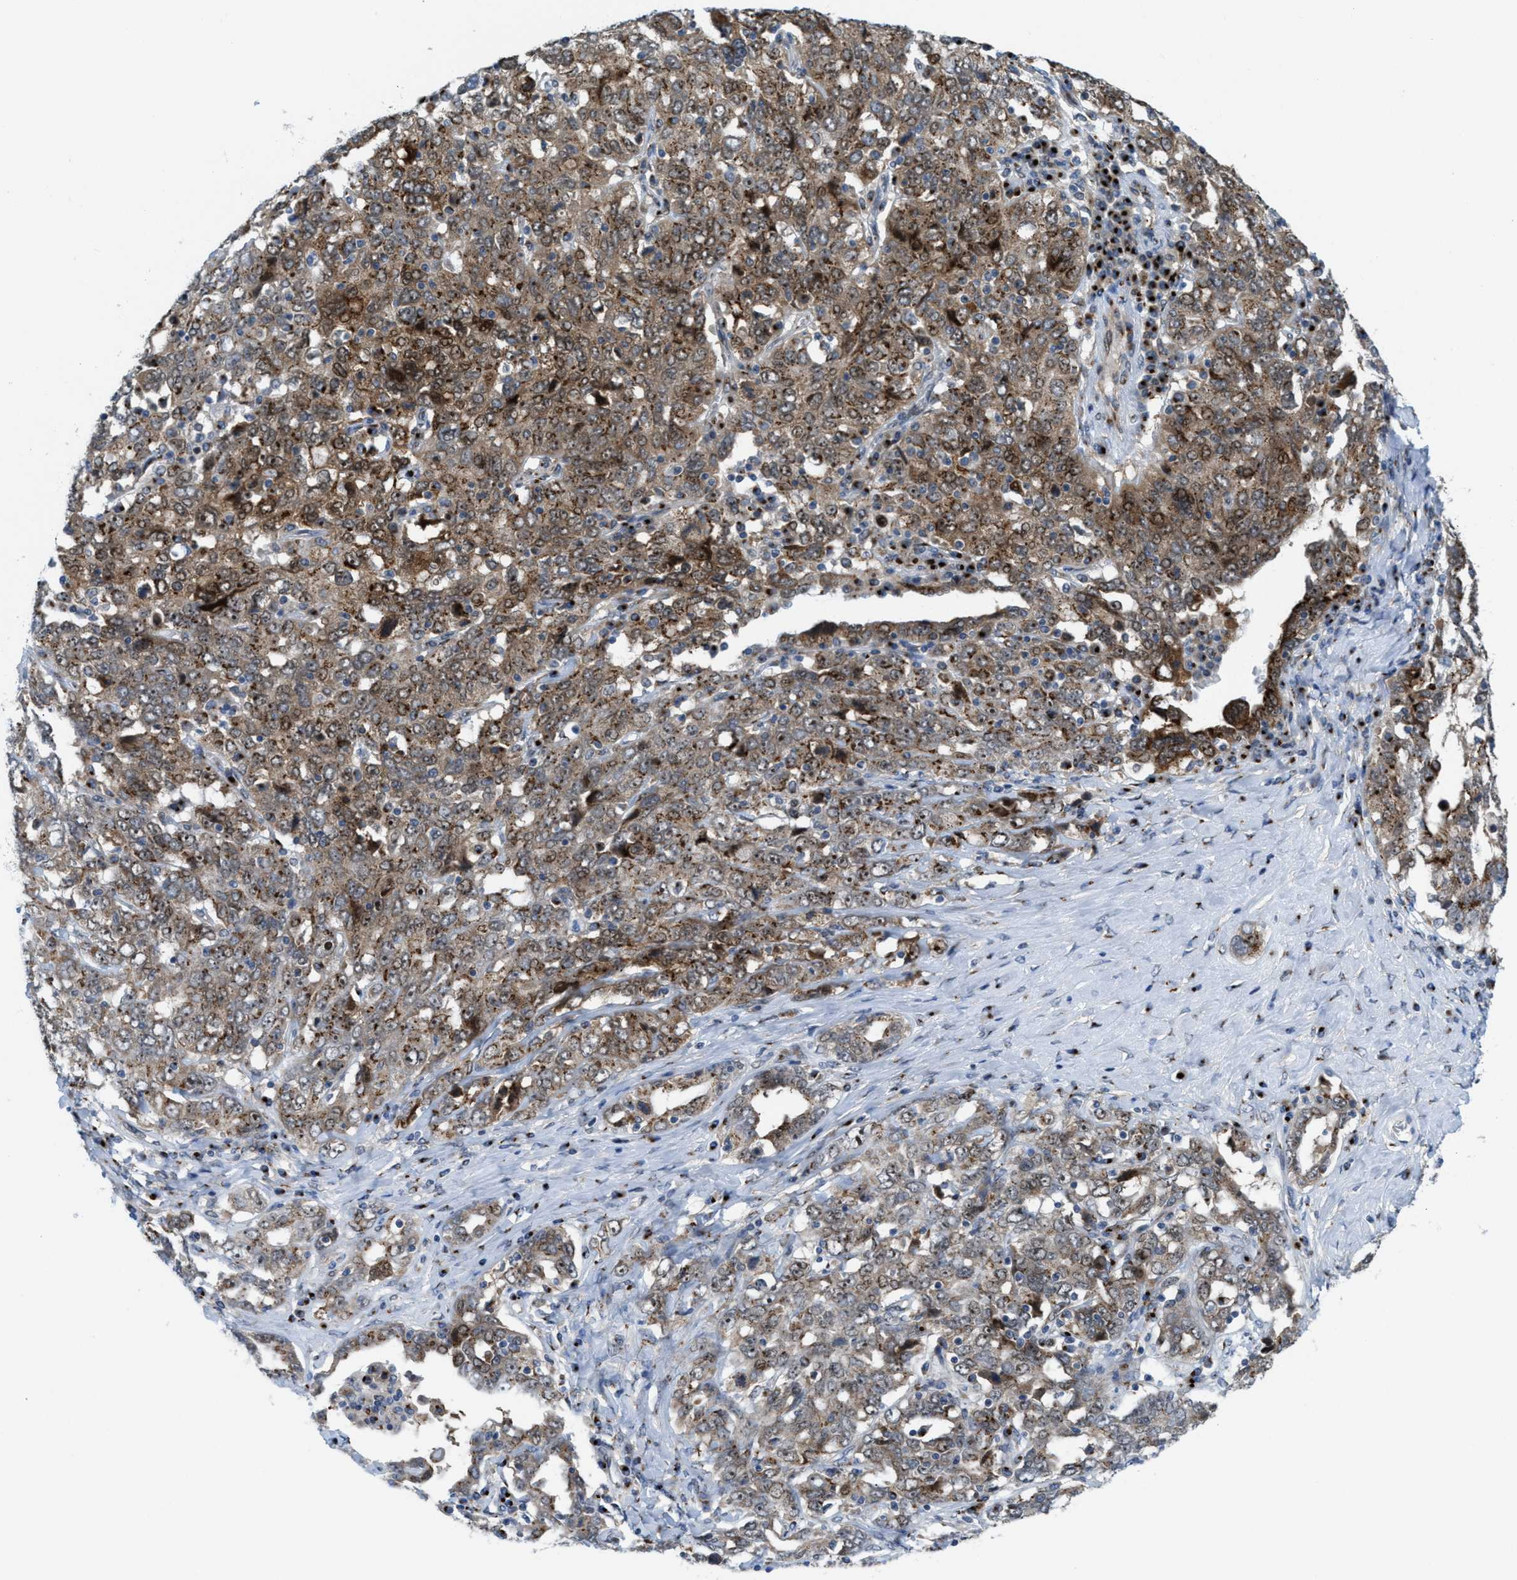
{"staining": {"intensity": "moderate", "quantity": ">75%", "location": "cytoplasmic/membranous,nuclear"}, "tissue": "ovarian cancer", "cell_type": "Tumor cells", "image_type": "cancer", "snomed": [{"axis": "morphology", "description": "Carcinoma, endometroid"}, {"axis": "topography", "description": "Ovary"}], "caption": "An image of ovarian endometroid carcinoma stained for a protein shows moderate cytoplasmic/membranous and nuclear brown staining in tumor cells.", "gene": "SLC38A10", "patient": {"sex": "female", "age": 62}}